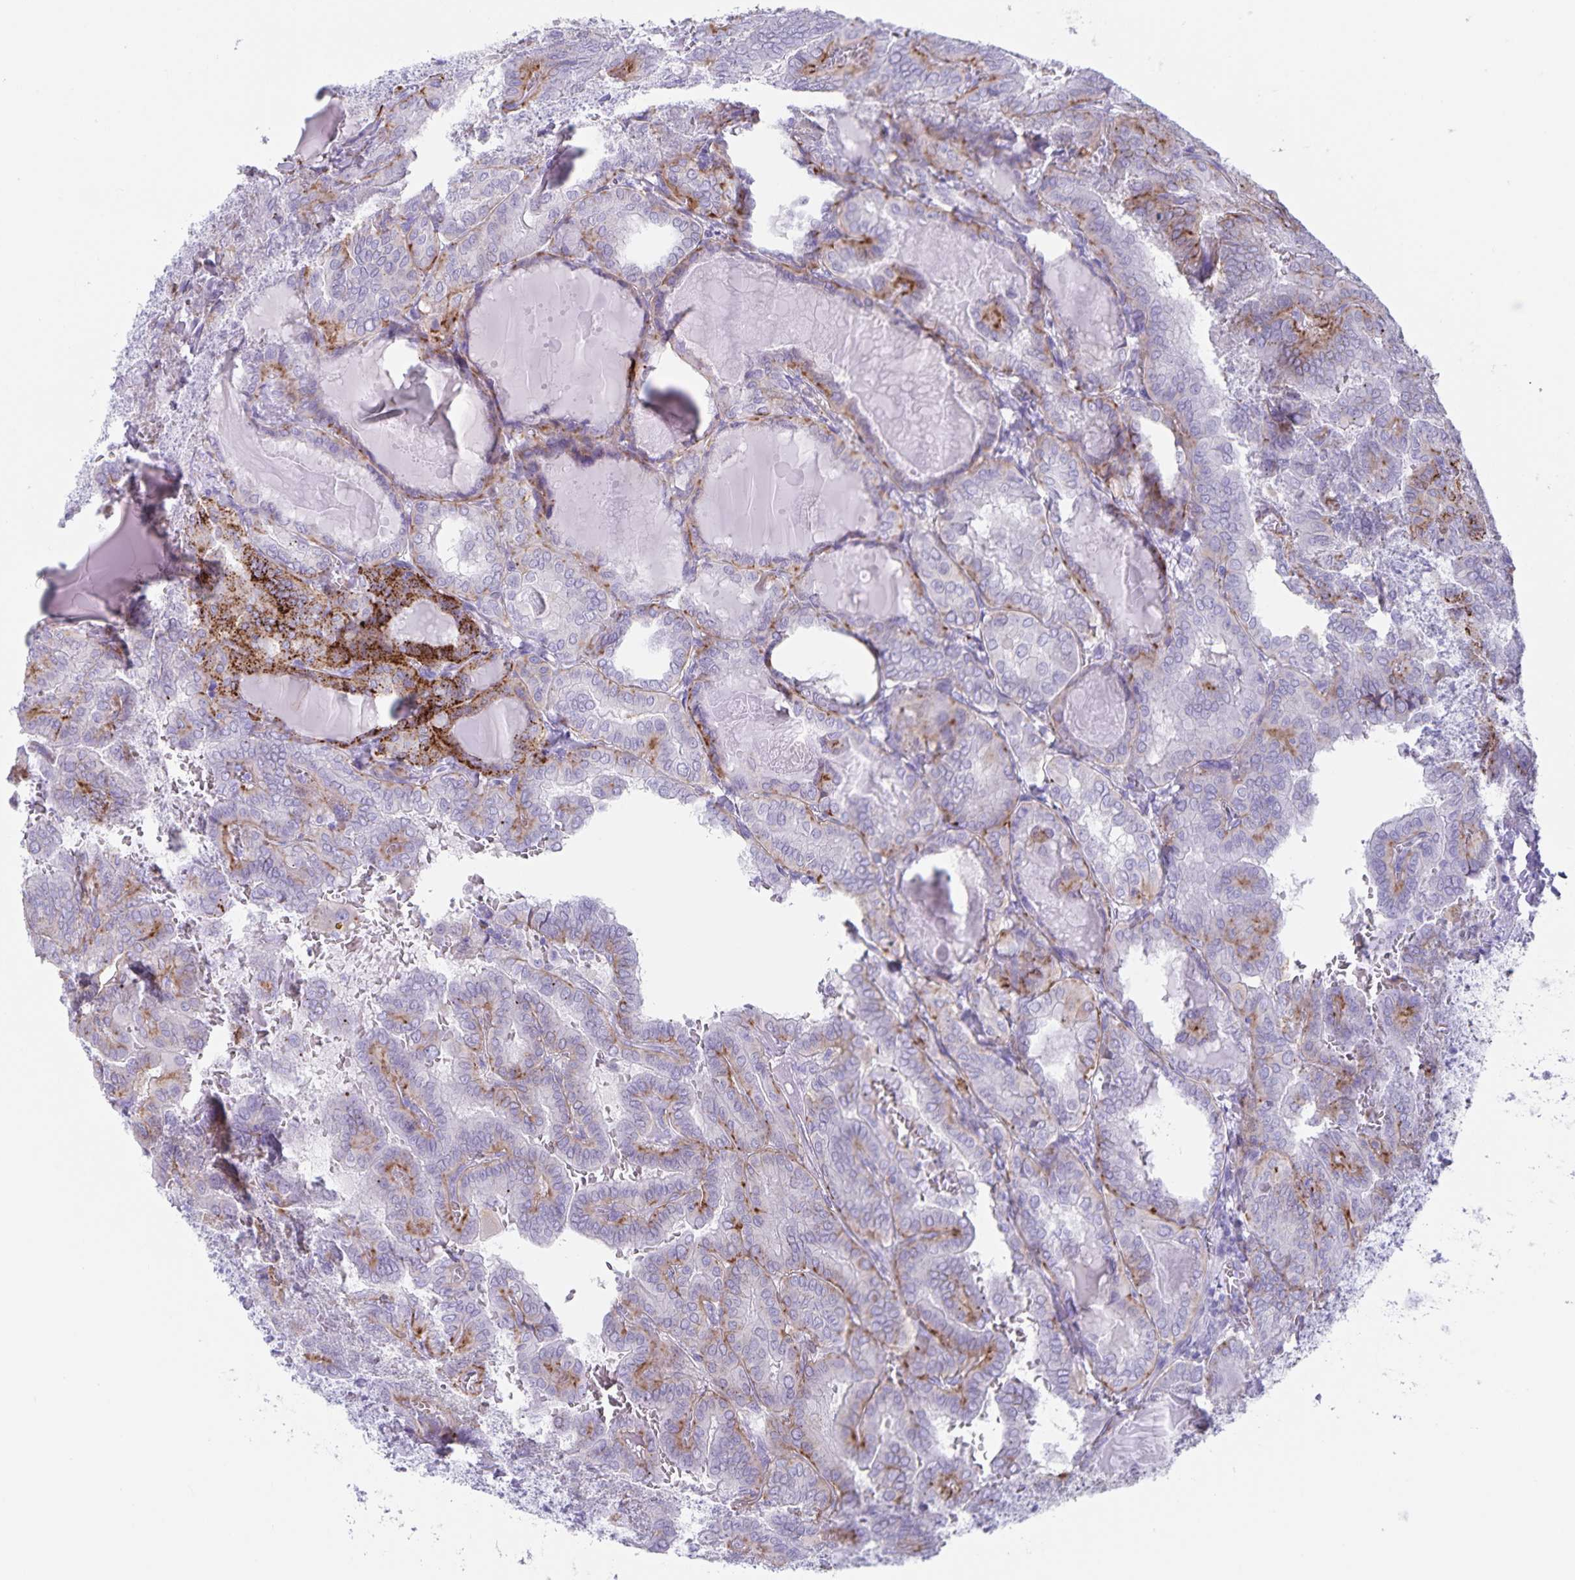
{"staining": {"intensity": "moderate", "quantity": "<25%", "location": "cytoplasmic/membranous"}, "tissue": "thyroid cancer", "cell_type": "Tumor cells", "image_type": "cancer", "snomed": [{"axis": "morphology", "description": "Papillary adenocarcinoma, NOS"}, {"axis": "topography", "description": "Thyroid gland"}], "caption": "This image demonstrates IHC staining of human thyroid cancer, with low moderate cytoplasmic/membranous expression in approximately <25% of tumor cells.", "gene": "C11orf42", "patient": {"sex": "female", "age": 46}}